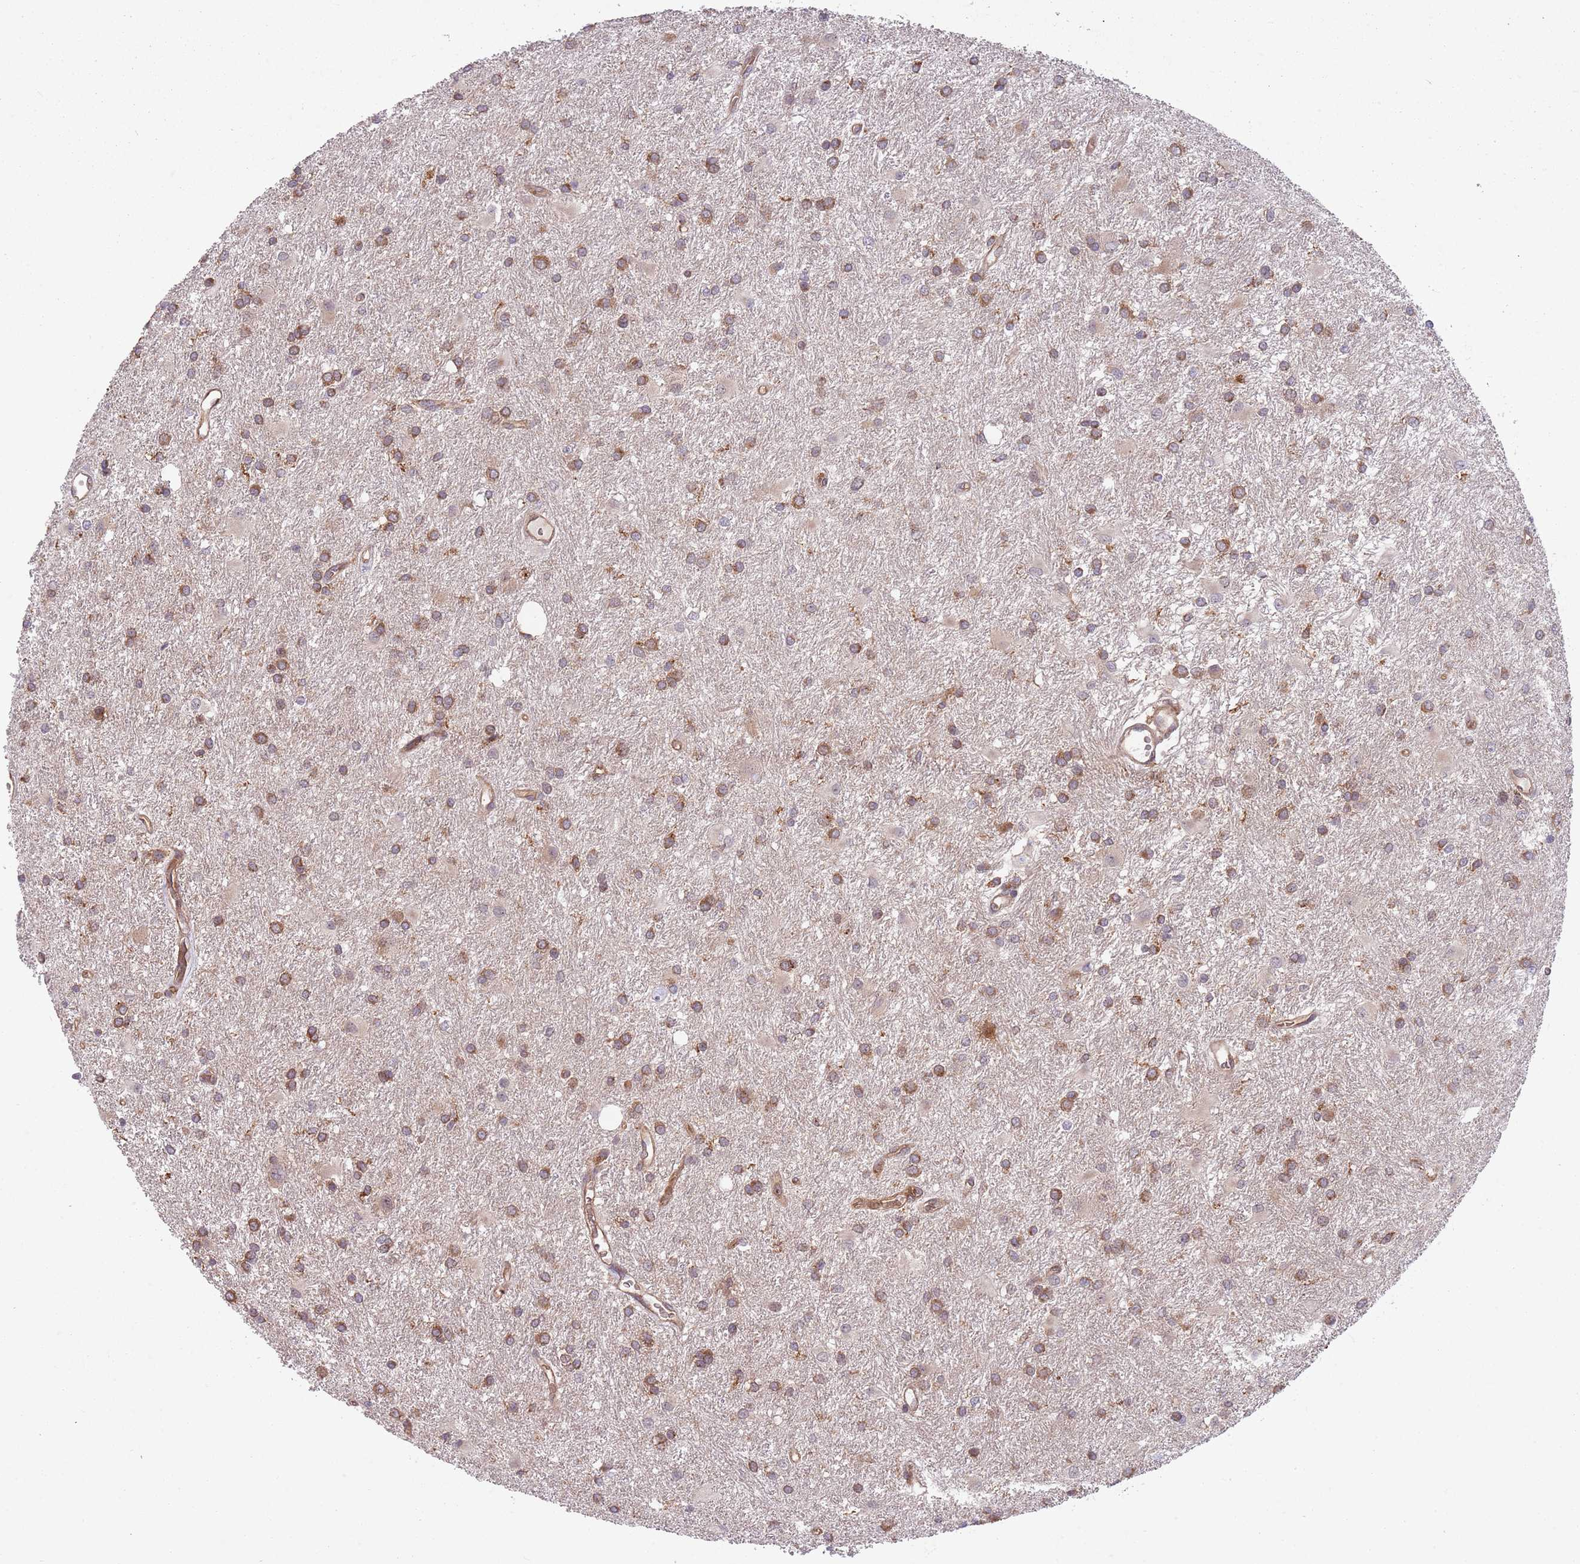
{"staining": {"intensity": "moderate", "quantity": ">75%", "location": "cytoplasmic/membranous"}, "tissue": "glioma", "cell_type": "Tumor cells", "image_type": "cancer", "snomed": [{"axis": "morphology", "description": "Glioma, malignant, High grade"}, {"axis": "topography", "description": "Brain"}], "caption": "A medium amount of moderate cytoplasmic/membranous expression is identified in about >75% of tumor cells in glioma tissue. (Stains: DAB (3,3'-diaminobenzidine) in brown, nuclei in blue, Microscopy: brightfield microscopy at high magnification).", "gene": "GGA1", "patient": {"sex": "female", "age": 50}}